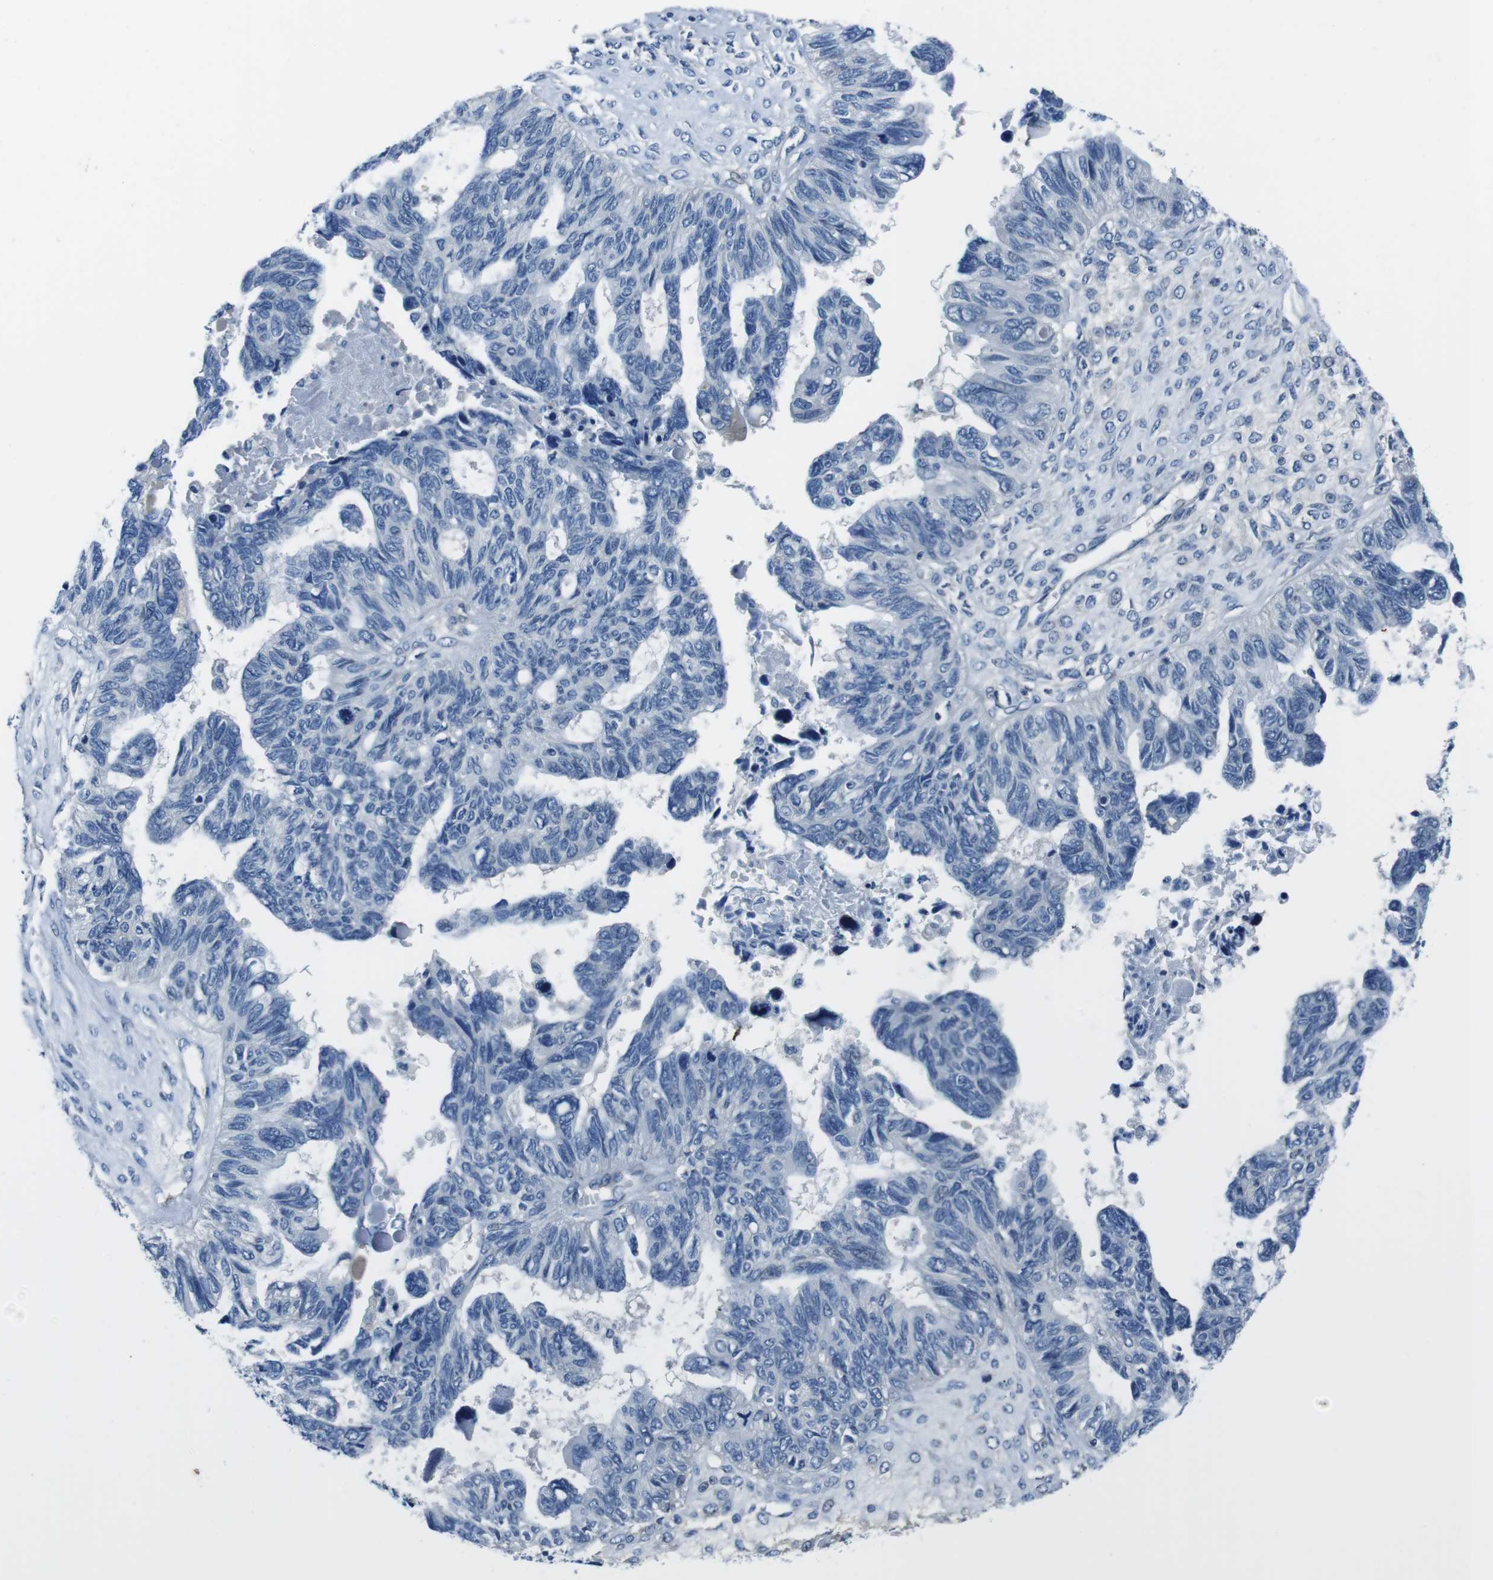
{"staining": {"intensity": "negative", "quantity": "none", "location": "none"}, "tissue": "ovarian cancer", "cell_type": "Tumor cells", "image_type": "cancer", "snomed": [{"axis": "morphology", "description": "Cystadenocarcinoma, serous, NOS"}, {"axis": "topography", "description": "Ovary"}], "caption": "Immunohistochemistry (IHC) of serous cystadenocarcinoma (ovarian) displays no positivity in tumor cells. (DAB IHC with hematoxylin counter stain).", "gene": "CASQ1", "patient": {"sex": "female", "age": 79}}